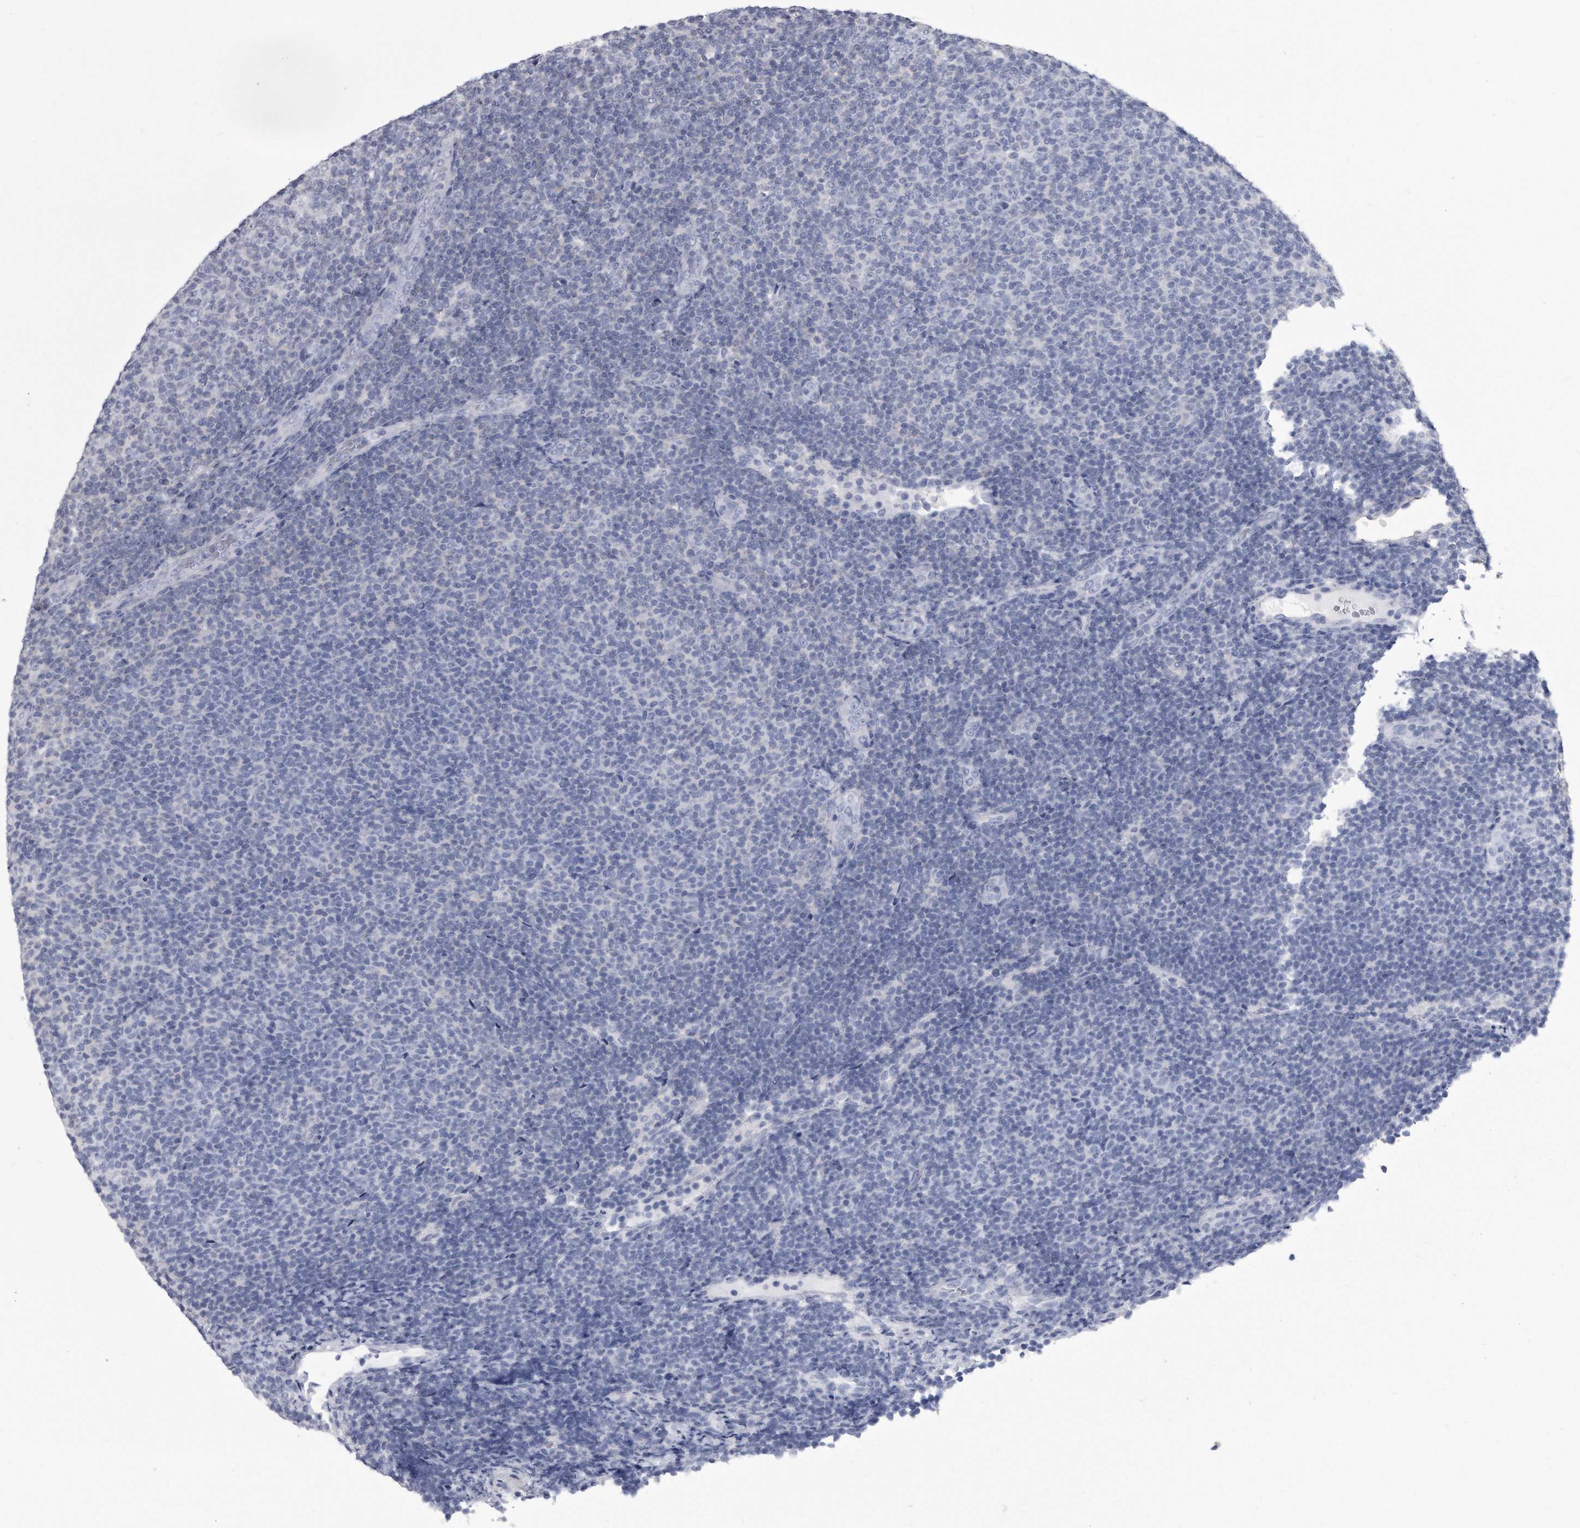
{"staining": {"intensity": "negative", "quantity": "none", "location": "none"}, "tissue": "lymphoma", "cell_type": "Tumor cells", "image_type": "cancer", "snomed": [{"axis": "morphology", "description": "Malignant lymphoma, non-Hodgkin's type, Low grade"}, {"axis": "topography", "description": "Lymph node"}], "caption": "This is a histopathology image of IHC staining of low-grade malignant lymphoma, non-Hodgkin's type, which shows no expression in tumor cells.", "gene": "PYGB", "patient": {"sex": "male", "age": 66}}